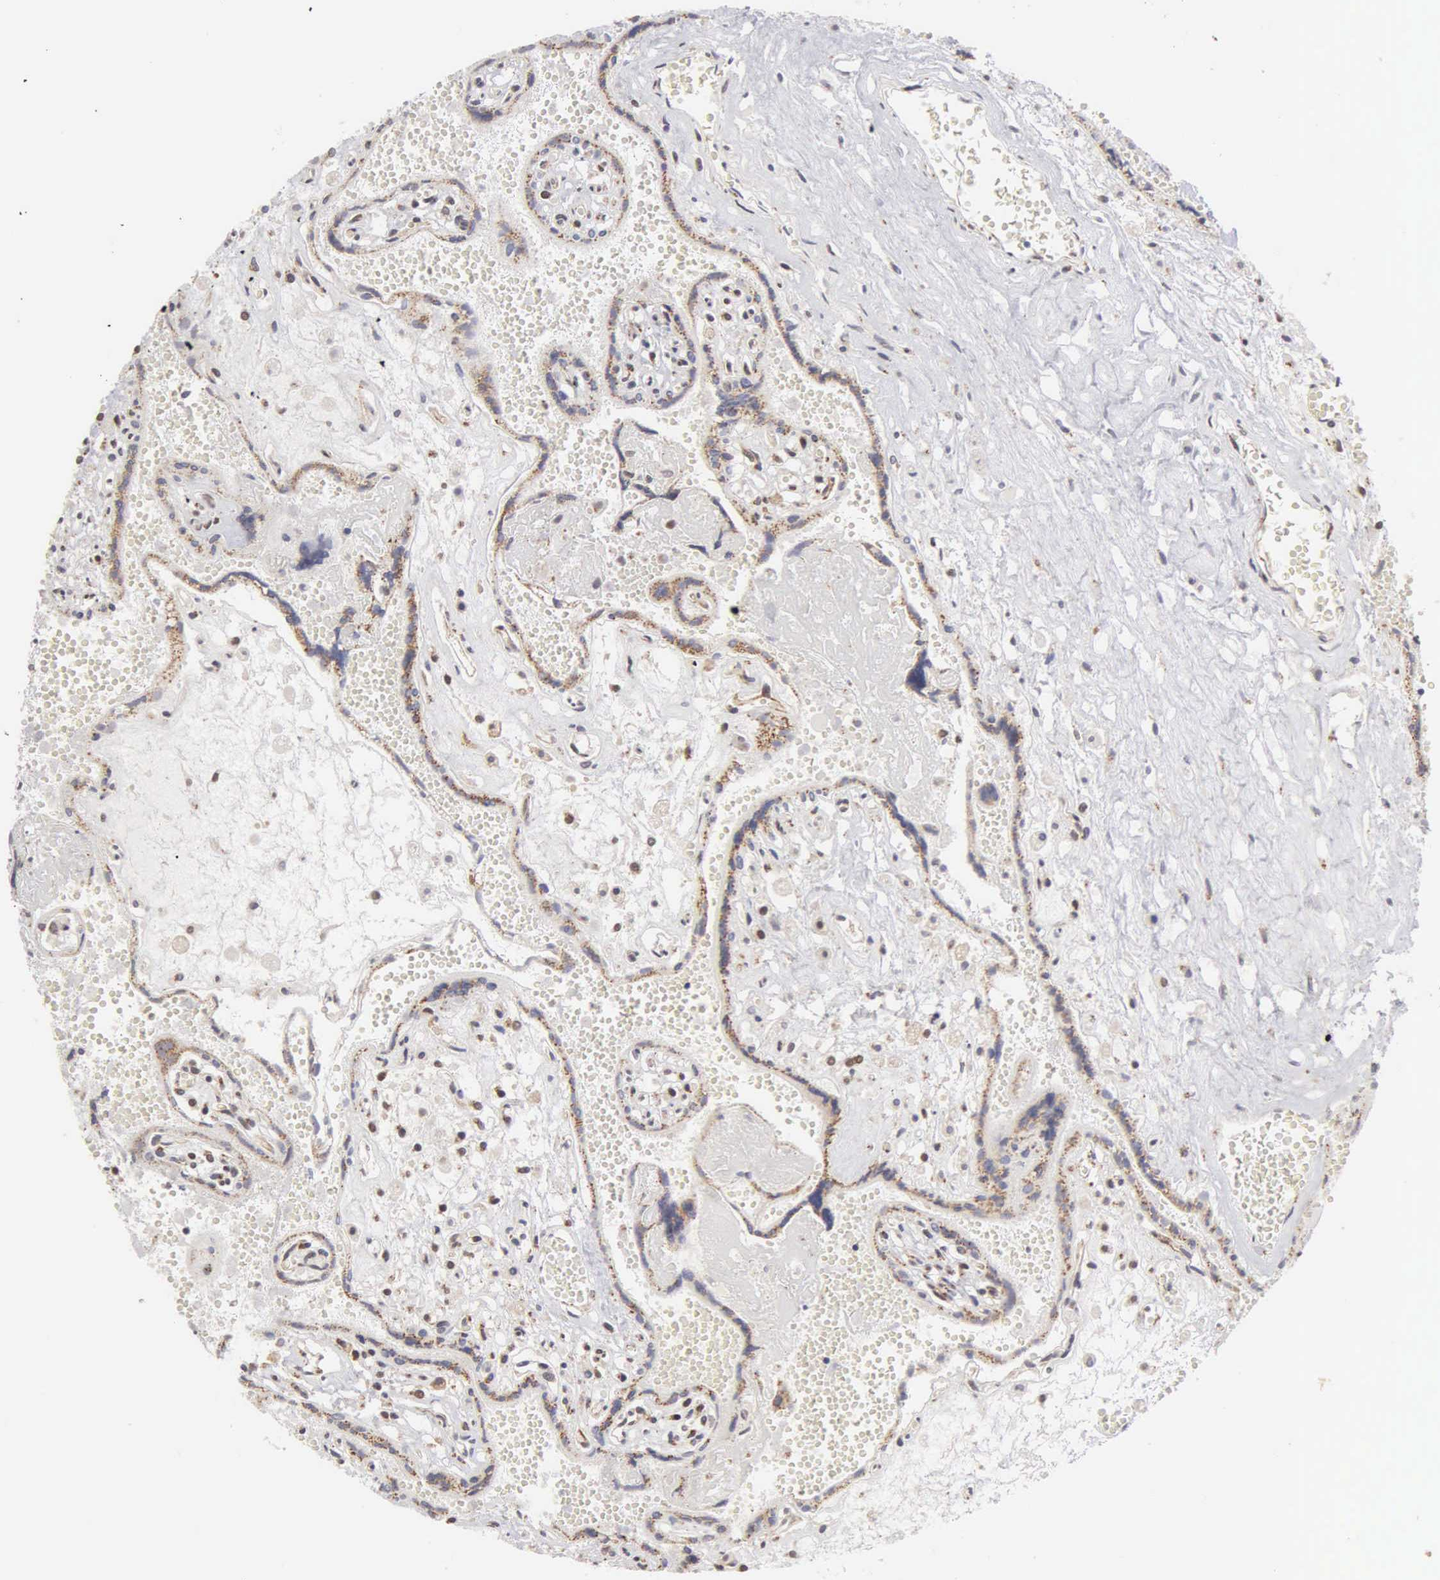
{"staining": {"intensity": "moderate", "quantity": "25%-75%", "location": "nuclear"}, "tissue": "placenta", "cell_type": "Decidual cells", "image_type": "normal", "snomed": [{"axis": "morphology", "description": "Normal tissue, NOS"}, {"axis": "topography", "description": "Placenta"}], "caption": "An IHC image of benign tissue is shown. Protein staining in brown highlights moderate nuclear positivity in placenta within decidual cells.", "gene": "GTF2A1", "patient": {"sex": "female", "age": 40}}